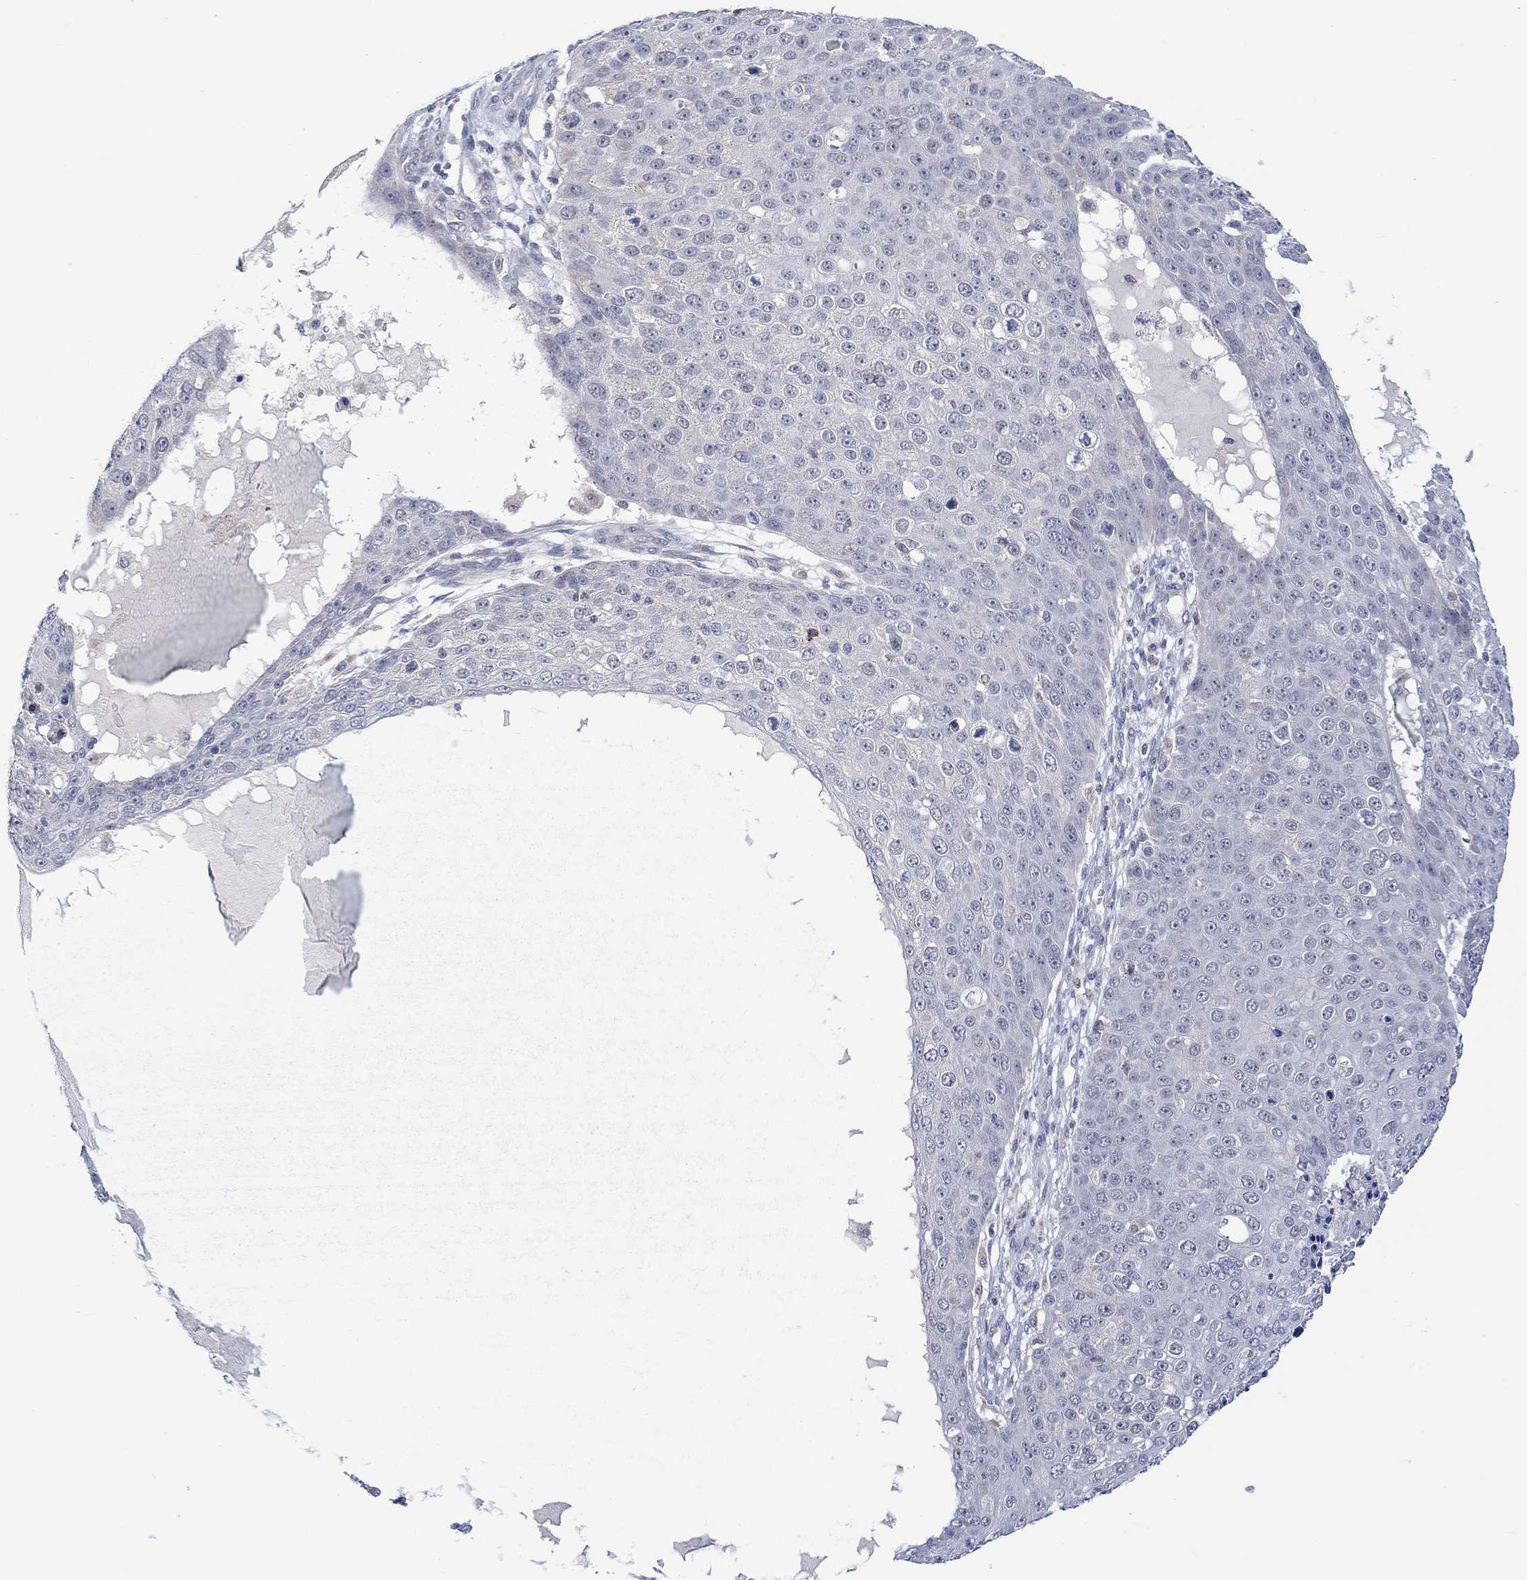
{"staining": {"intensity": "negative", "quantity": "none", "location": "none"}, "tissue": "skin cancer", "cell_type": "Tumor cells", "image_type": "cancer", "snomed": [{"axis": "morphology", "description": "Squamous cell carcinoma, NOS"}, {"axis": "topography", "description": "Skin"}], "caption": "Immunohistochemistry histopathology image of human skin cancer stained for a protein (brown), which displays no positivity in tumor cells.", "gene": "SLC48A1", "patient": {"sex": "male", "age": 71}}